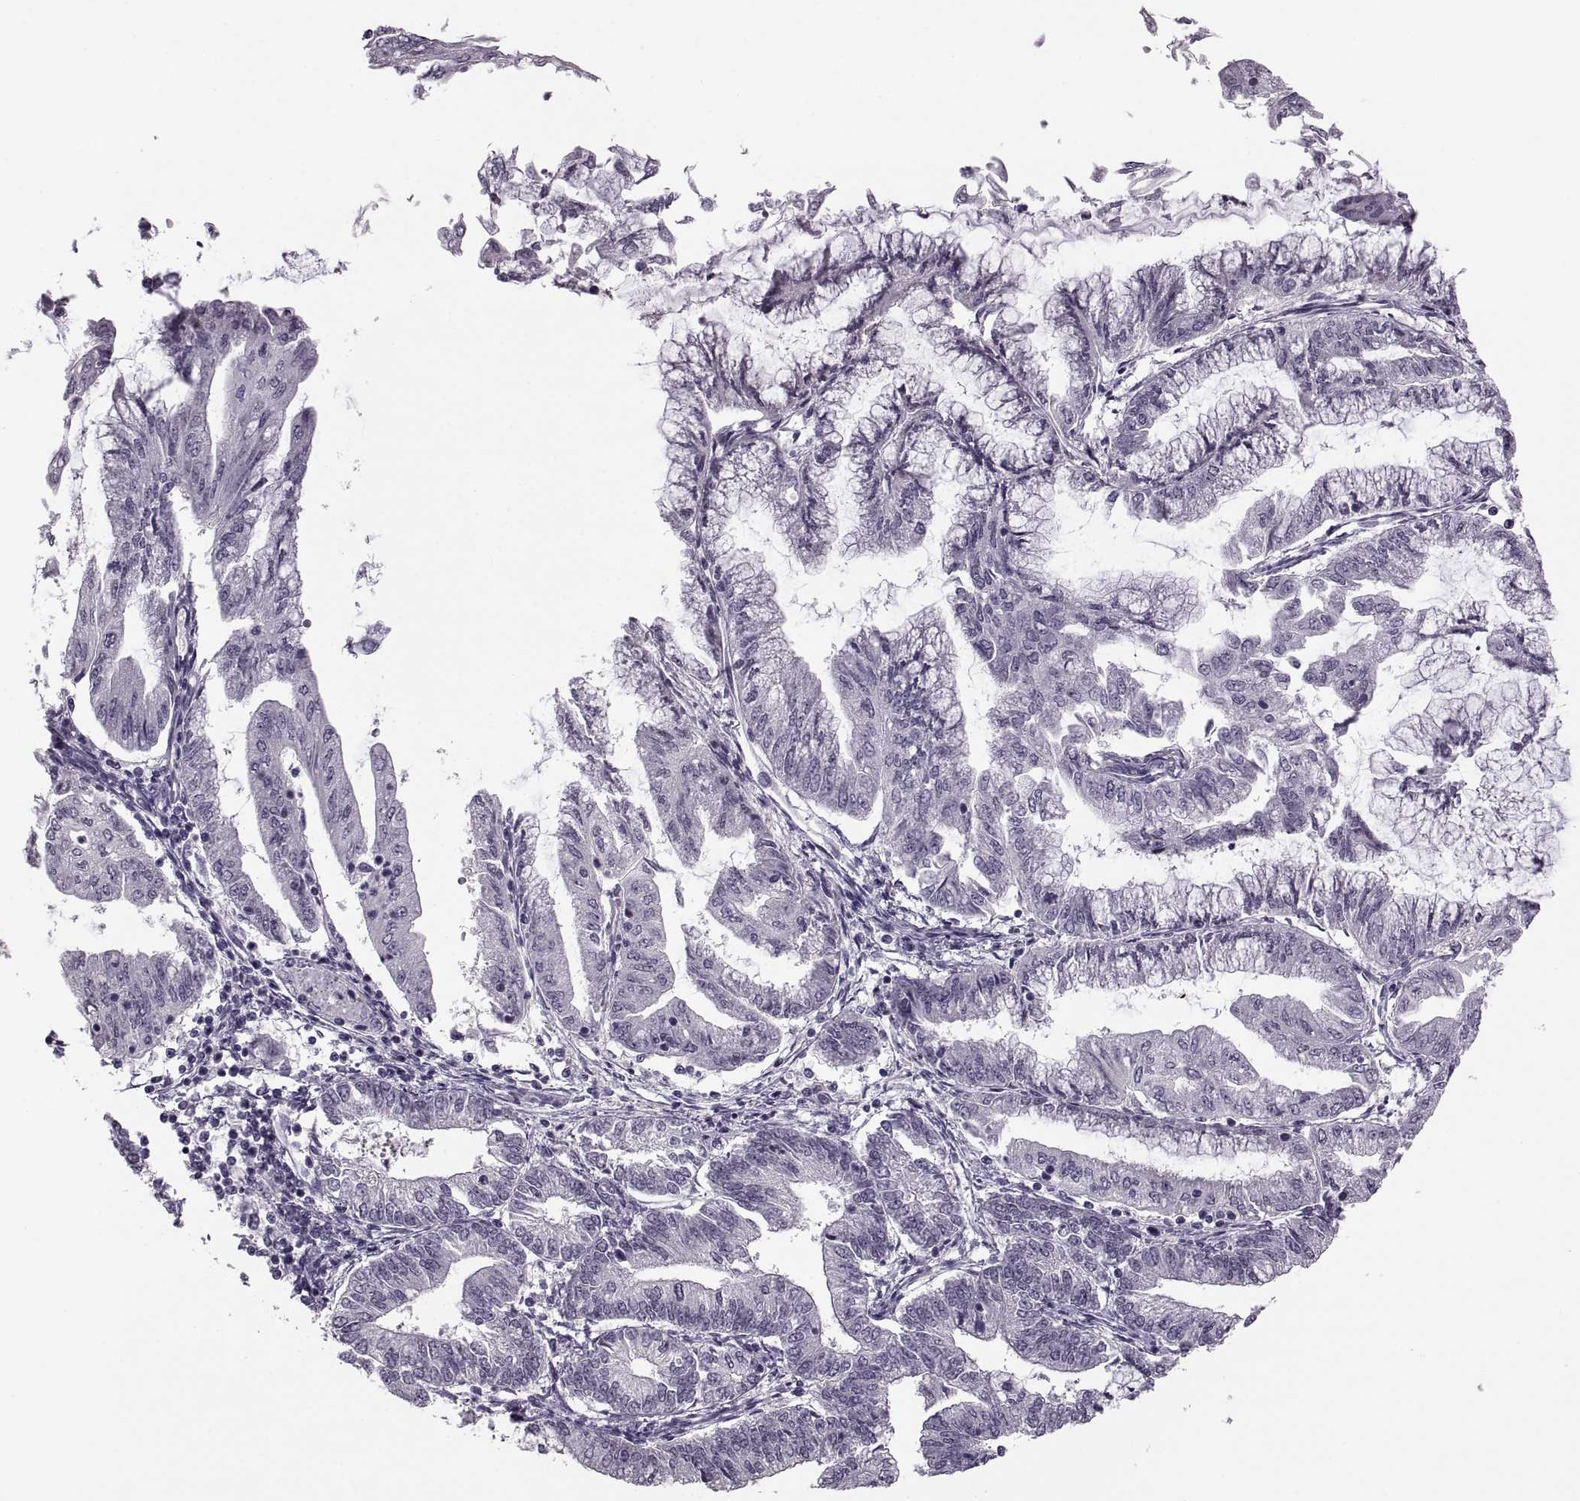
{"staining": {"intensity": "negative", "quantity": "none", "location": "none"}, "tissue": "endometrial cancer", "cell_type": "Tumor cells", "image_type": "cancer", "snomed": [{"axis": "morphology", "description": "Adenocarcinoma, NOS"}, {"axis": "topography", "description": "Endometrium"}], "caption": "Tumor cells show no significant positivity in adenocarcinoma (endometrial).", "gene": "PAGE5", "patient": {"sex": "female", "age": 55}}